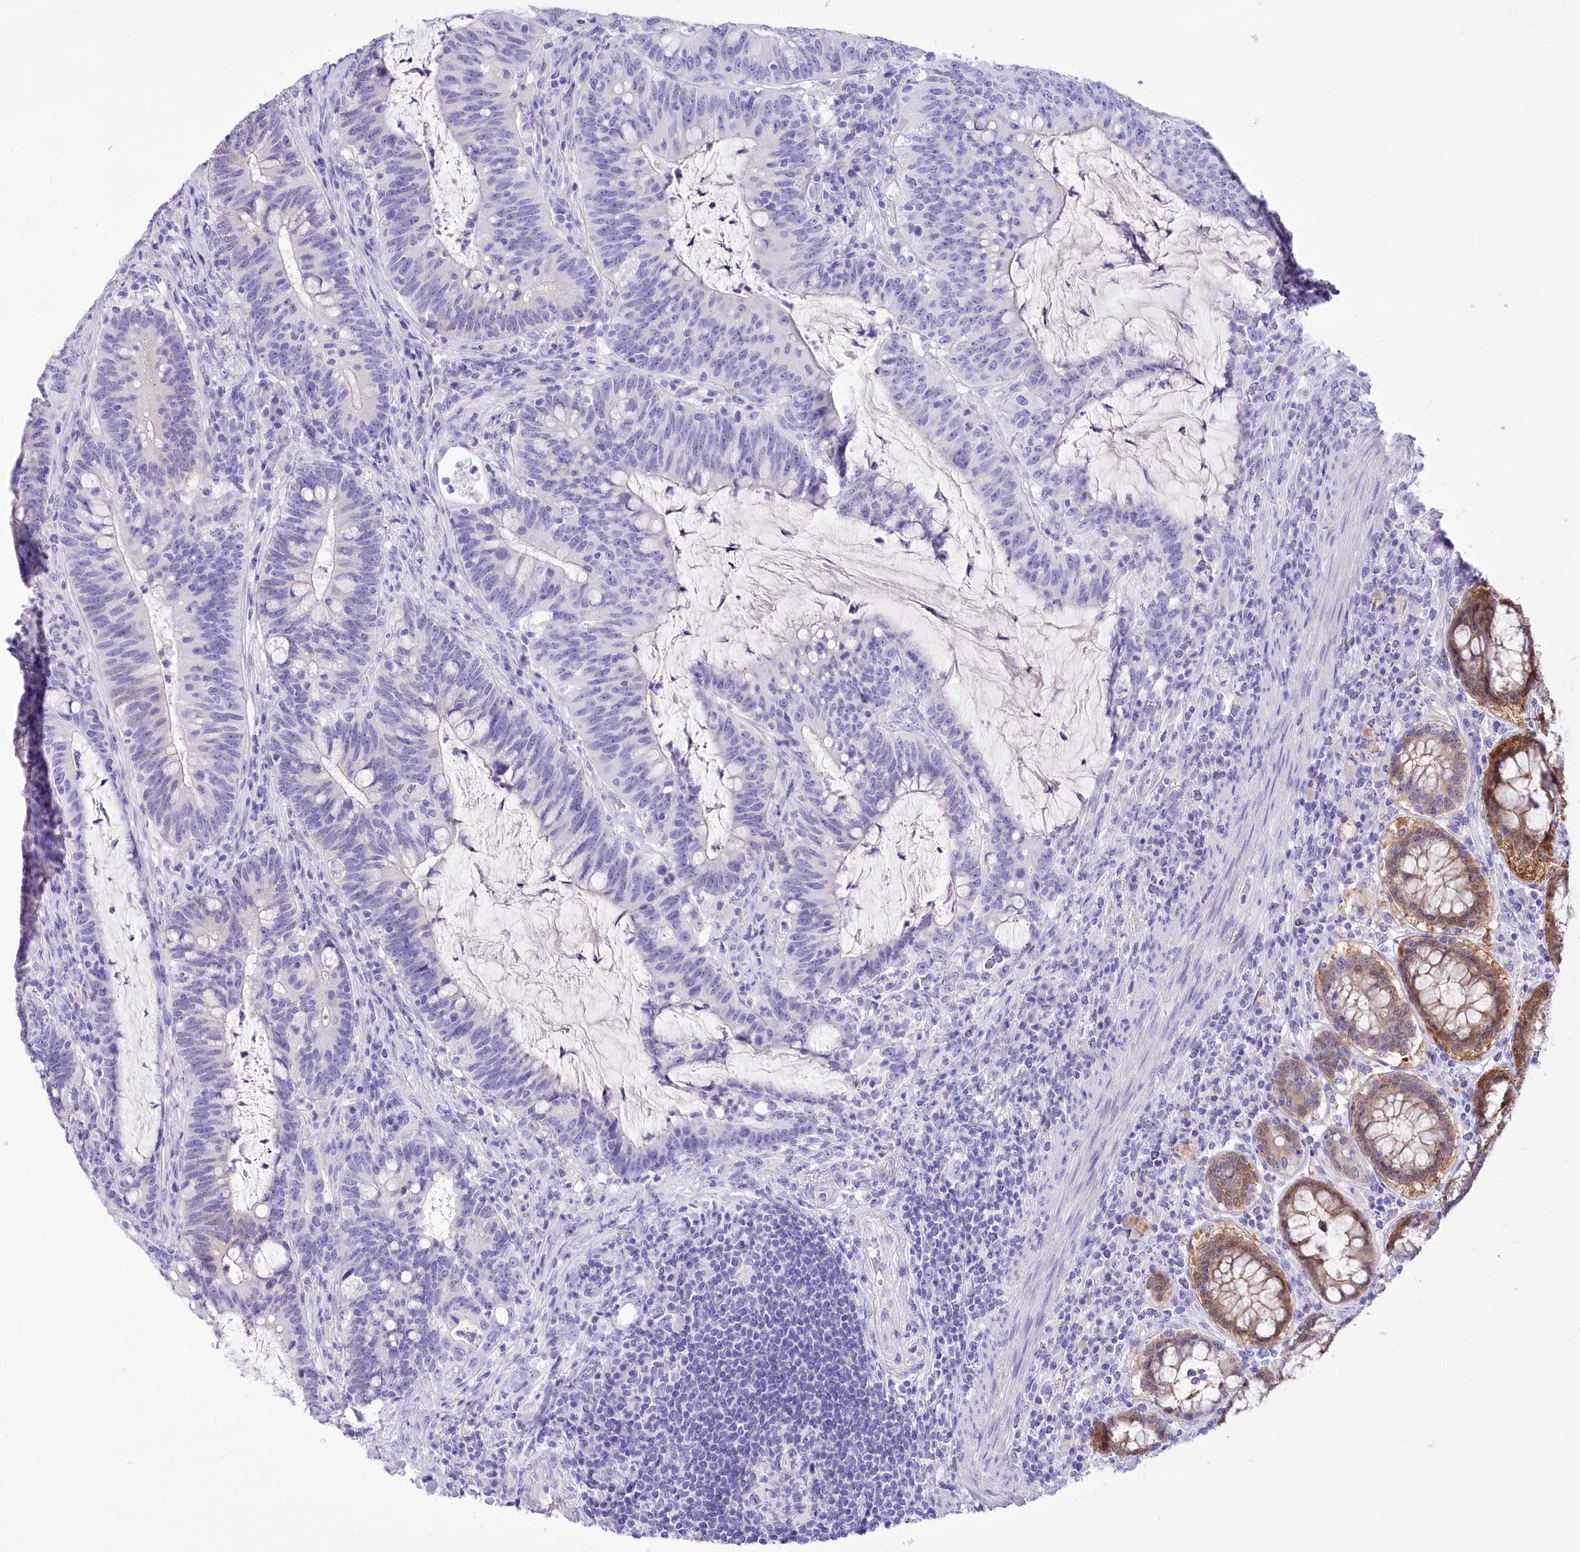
{"staining": {"intensity": "negative", "quantity": "none", "location": "none"}, "tissue": "colorectal cancer", "cell_type": "Tumor cells", "image_type": "cancer", "snomed": [{"axis": "morphology", "description": "Adenocarcinoma, NOS"}, {"axis": "topography", "description": "Colon"}], "caption": "High magnification brightfield microscopy of colorectal adenocarcinoma stained with DAB (3,3'-diaminobenzidine) (brown) and counterstained with hematoxylin (blue): tumor cells show no significant expression.", "gene": "PBLD", "patient": {"sex": "female", "age": 66}}